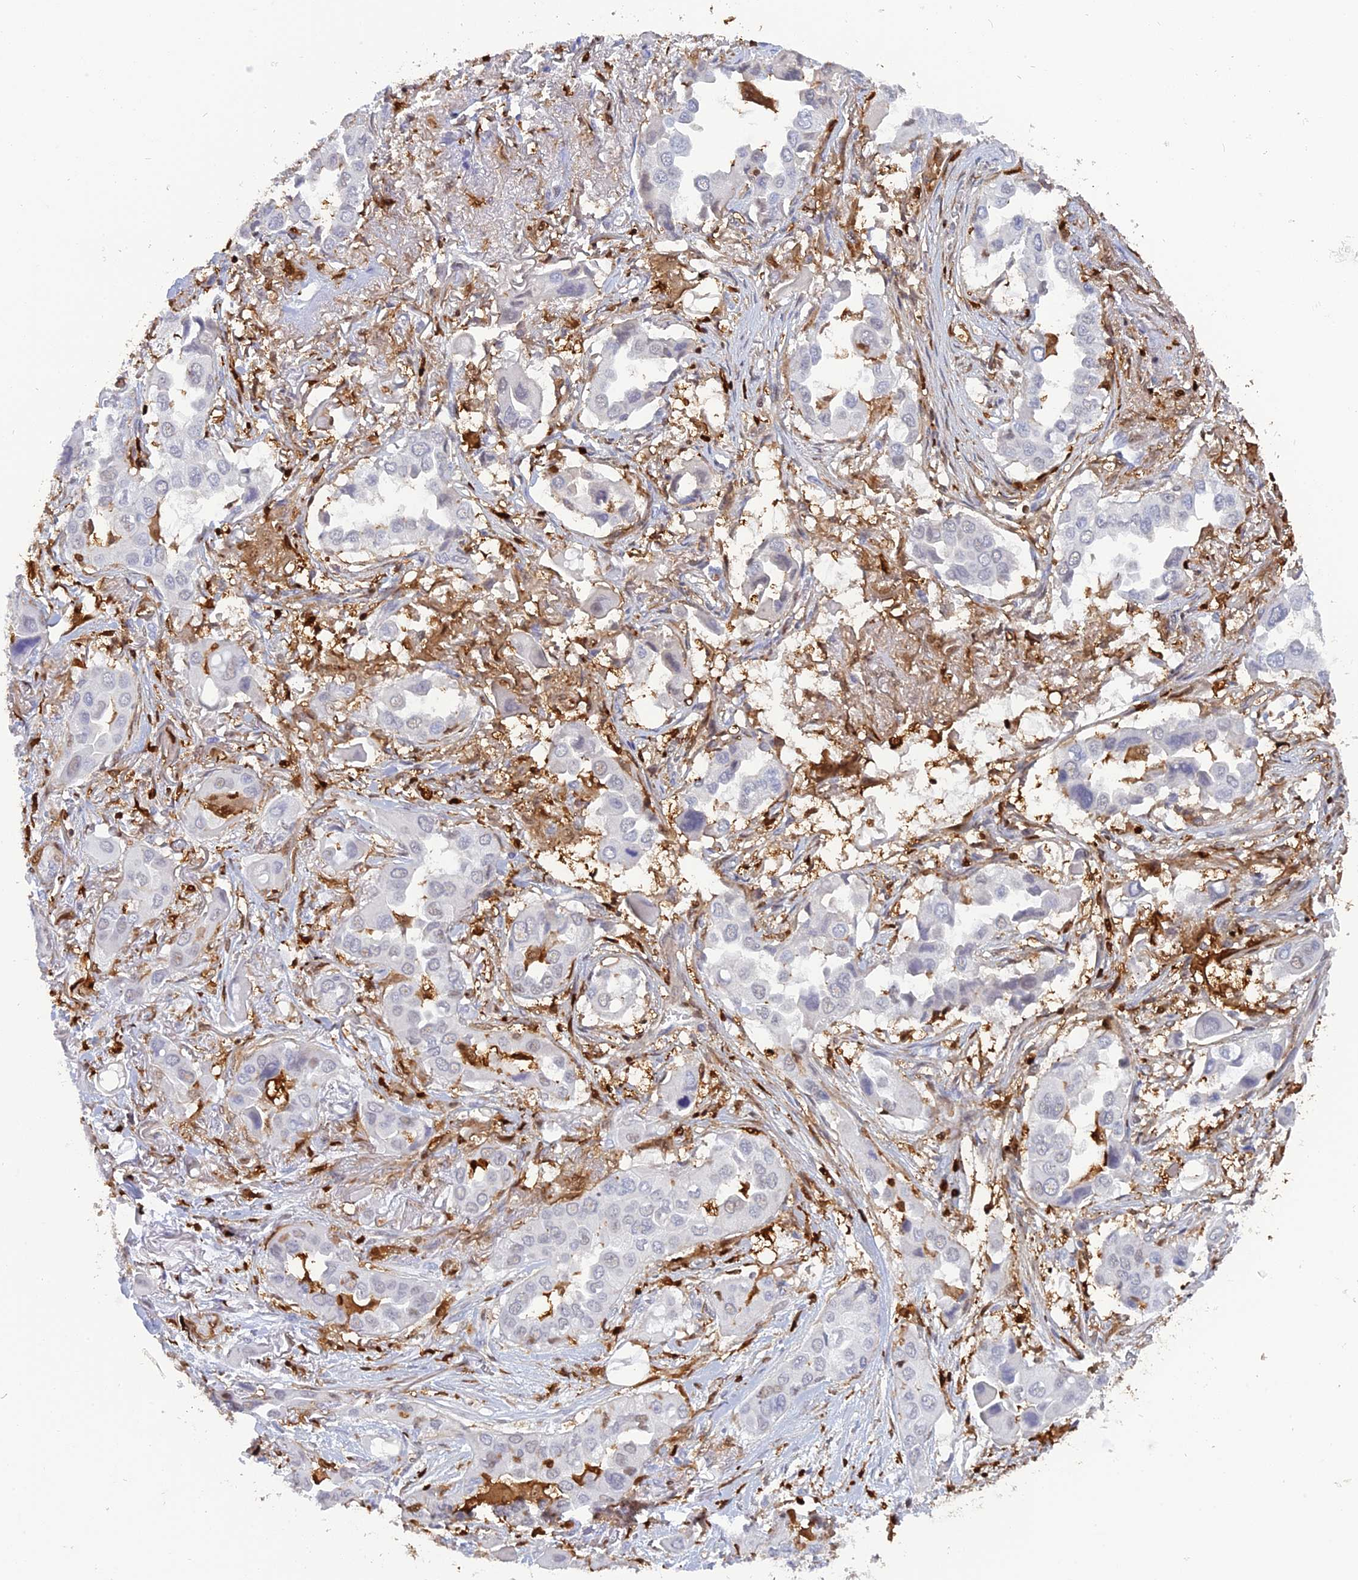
{"staining": {"intensity": "negative", "quantity": "none", "location": "none"}, "tissue": "lung cancer", "cell_type": "Tumor cells", "image_type": "cancer", "snomed": [{"axis": "morphology", "description": "Adenocarcinoma, NOS"}, {"axis": "topography", "description": "Lung"}], "caption": "IHC histopathology image of adenocarcinoma (lung) stained for a protein (brown), which demonstrates no expression in tumor cells.", "gene": "PGBD4", "patient": {"sex": "female", "age": 76}}